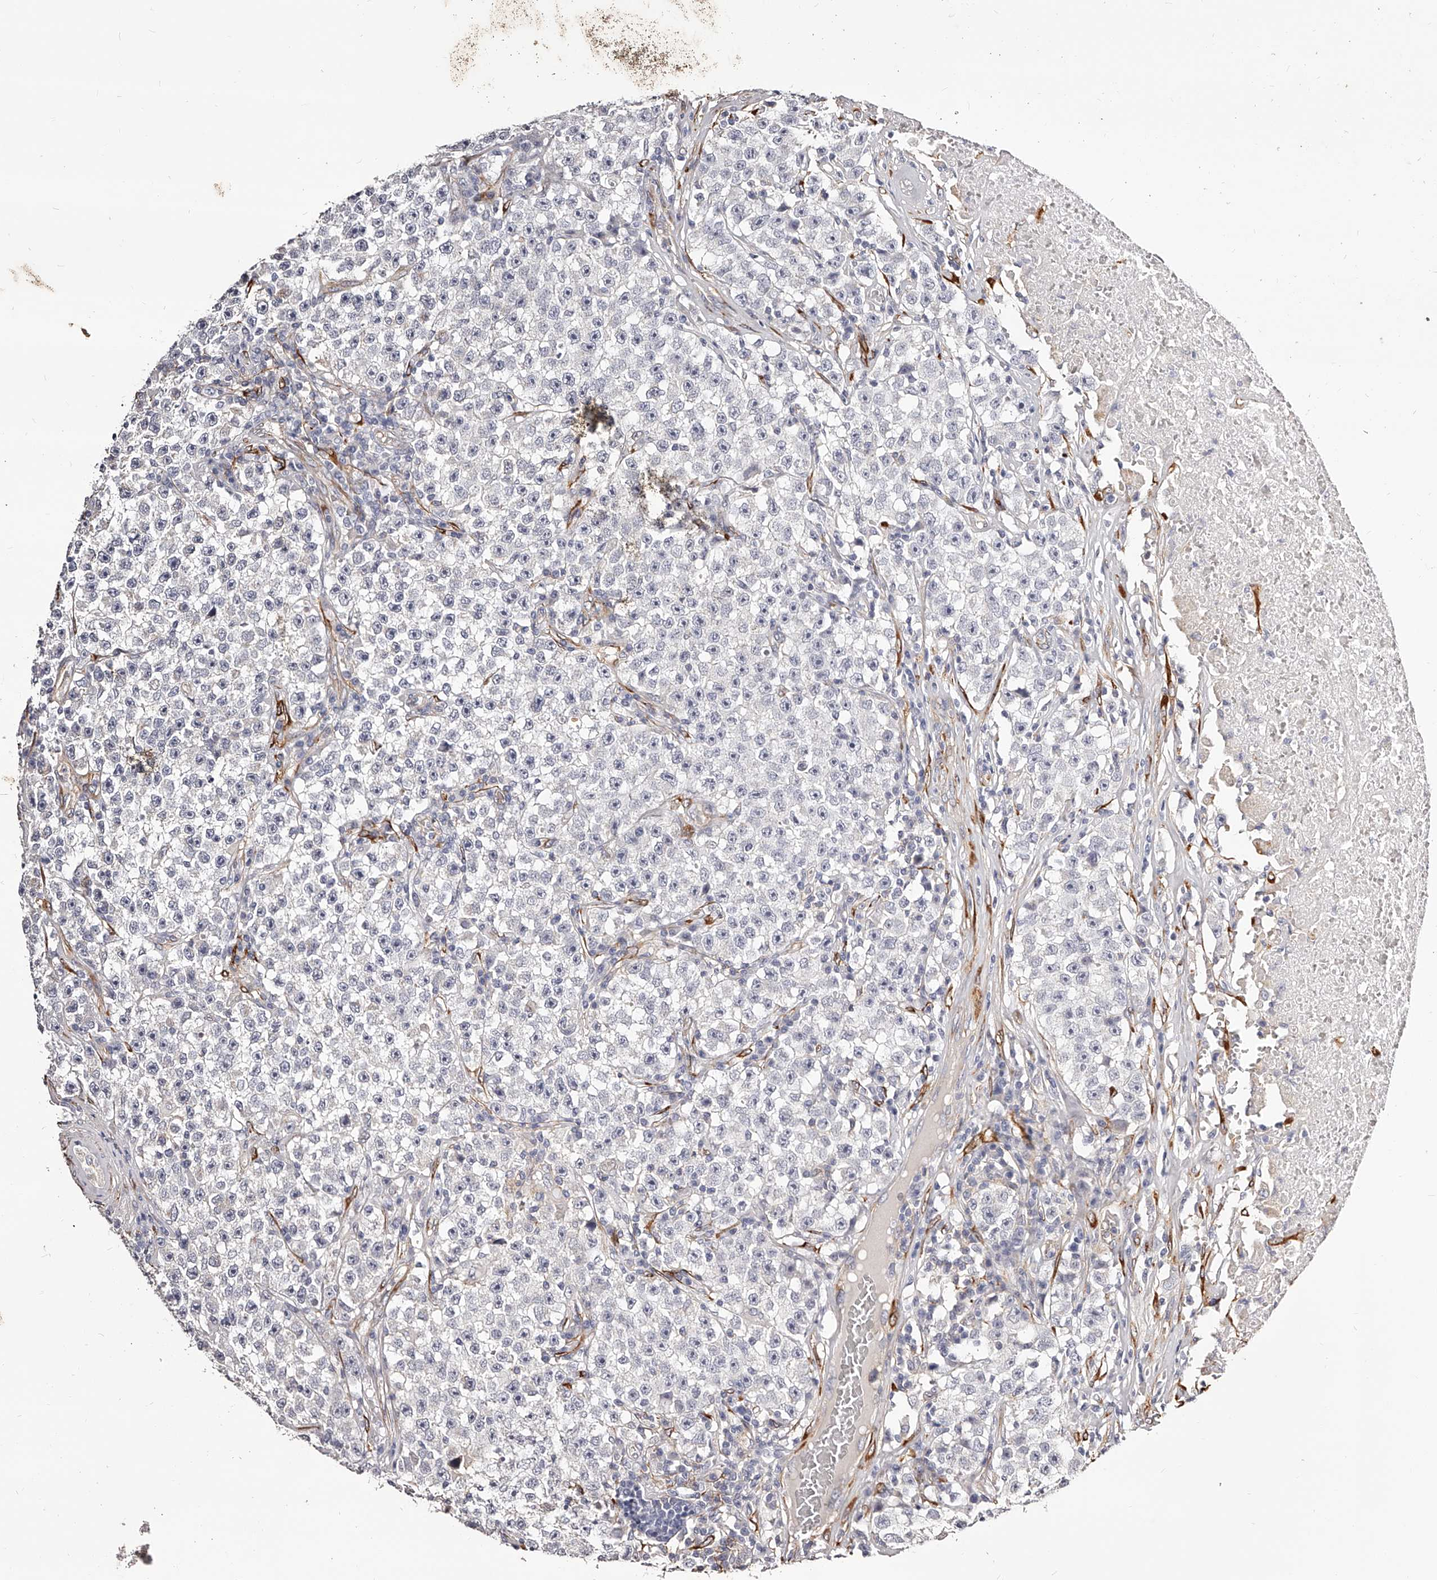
{"staining": {"intensity": "negative", "quantity": "none", "location": "none"}, "tissue": "testis cancer", "cell_type": "Tumor cells", "image_type": "cancer", "snomed": [{"axis": "morphology", "description": "Seminoma, NOS"}, {"axis": "topography", "description": "Testis"}], "caption": "Immunohistochemistry (IHC) histopathology image of neoplastic tissue: testis cancer (seminoma) stained with DAB exhibits no significant protein expression in tumor cells. The staining is performed using DAB (3,3'-diaminobenzidine) brown chromogen with nuclei counter-stained in using hematoxylin.", "gene": "CD82", "patient": {"sex": "male", "age": 22}}